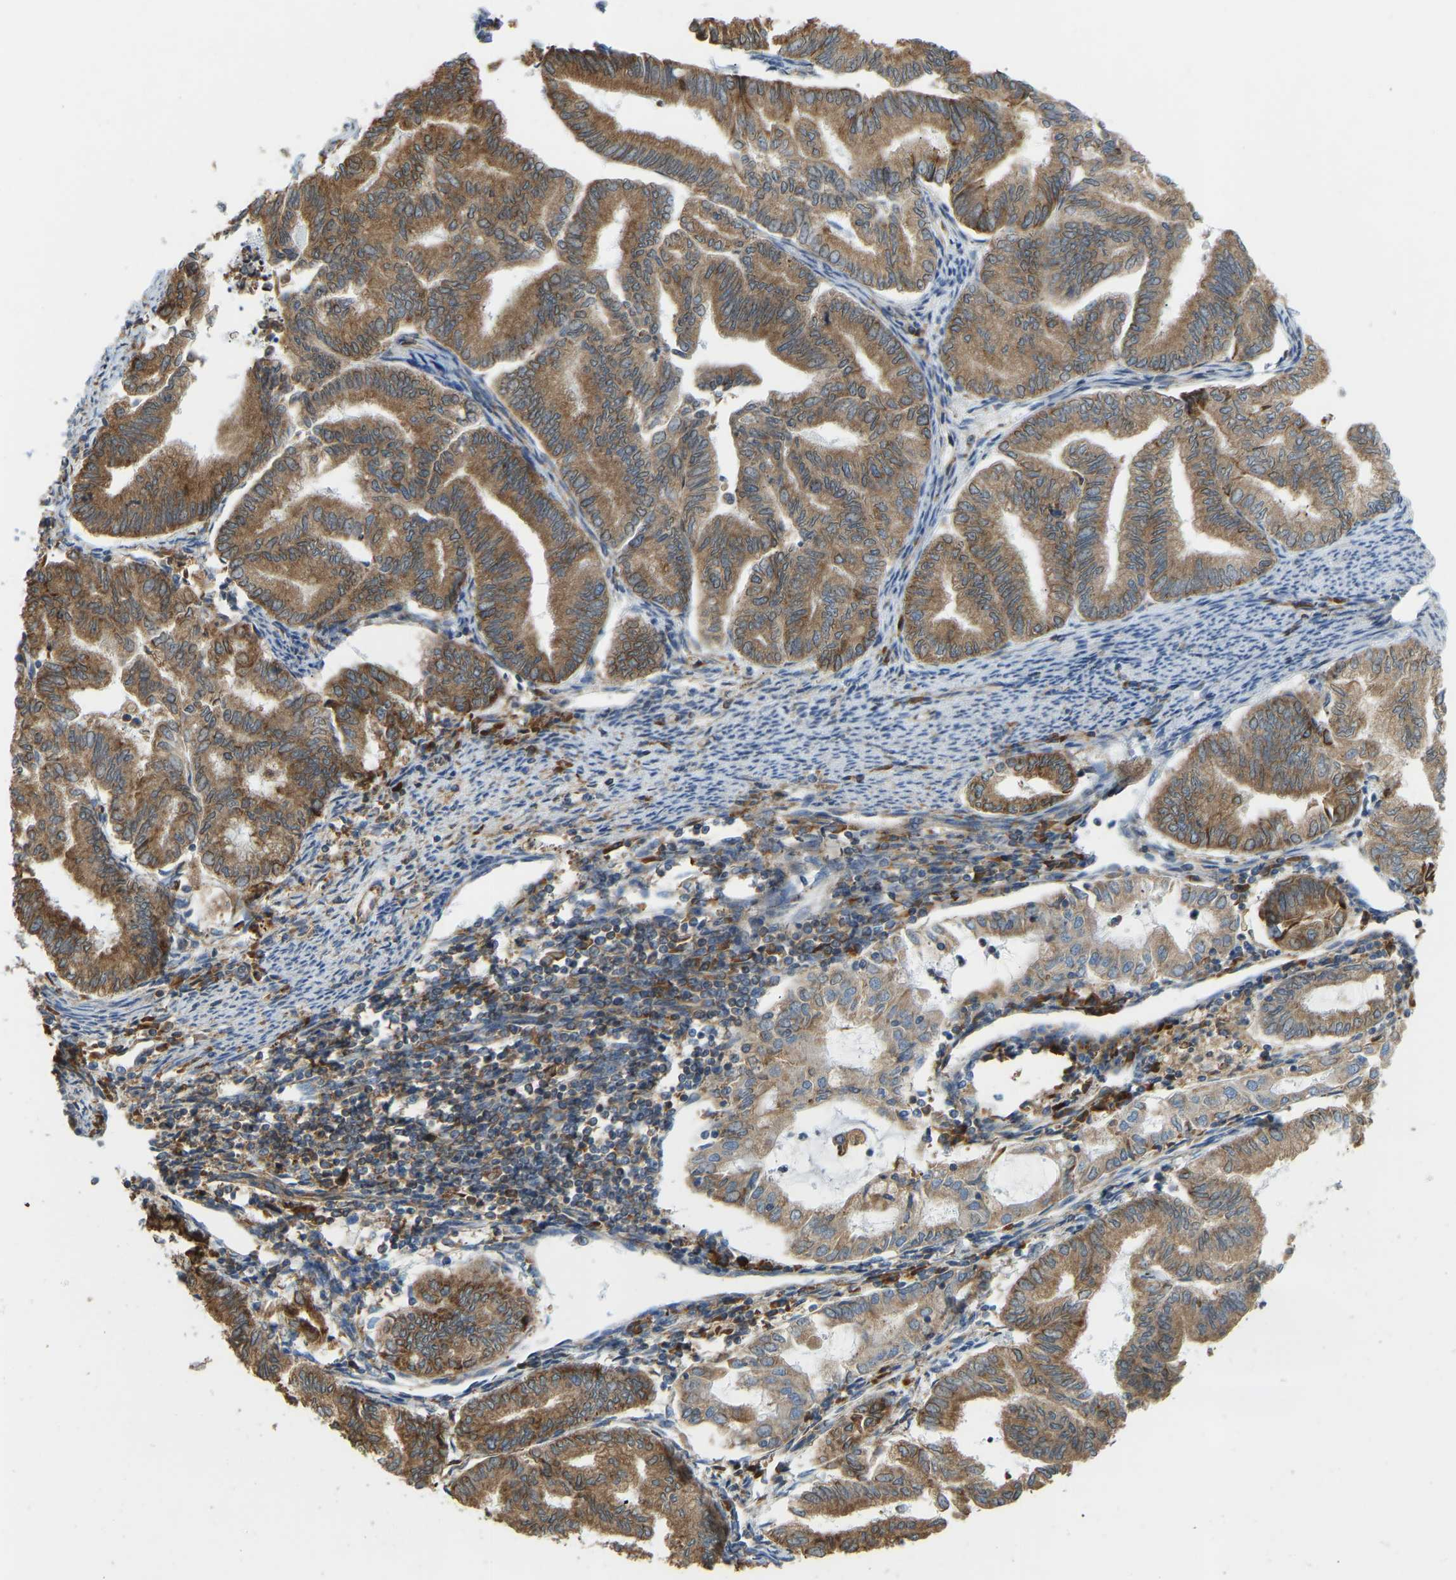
{"staining": {"intensity": "moderate", "quantity": ">75%", "location": "cytoplasmic/membranous"}, "tissue": "endometrial cancer", "cell_type": "Tumor cells", "image_type": "cancer", "snomed": [{"axis": "morphology", "description": "Adenocarcinoma, NOS"}, {"axis": "topography", "description": "Endometrium"}], "caption": "Endometrial cancer (adenocarcinoma) was stained to show a protein in brown. There is medium levels of moderate cytoplasmic/membranous expression in approximately >75% of tumor cells. (Brightfield microscopy of DAB IHC at high magnification).", "gene": "RPS6KB2", "patient": {"sex": "female", "age": 79}}